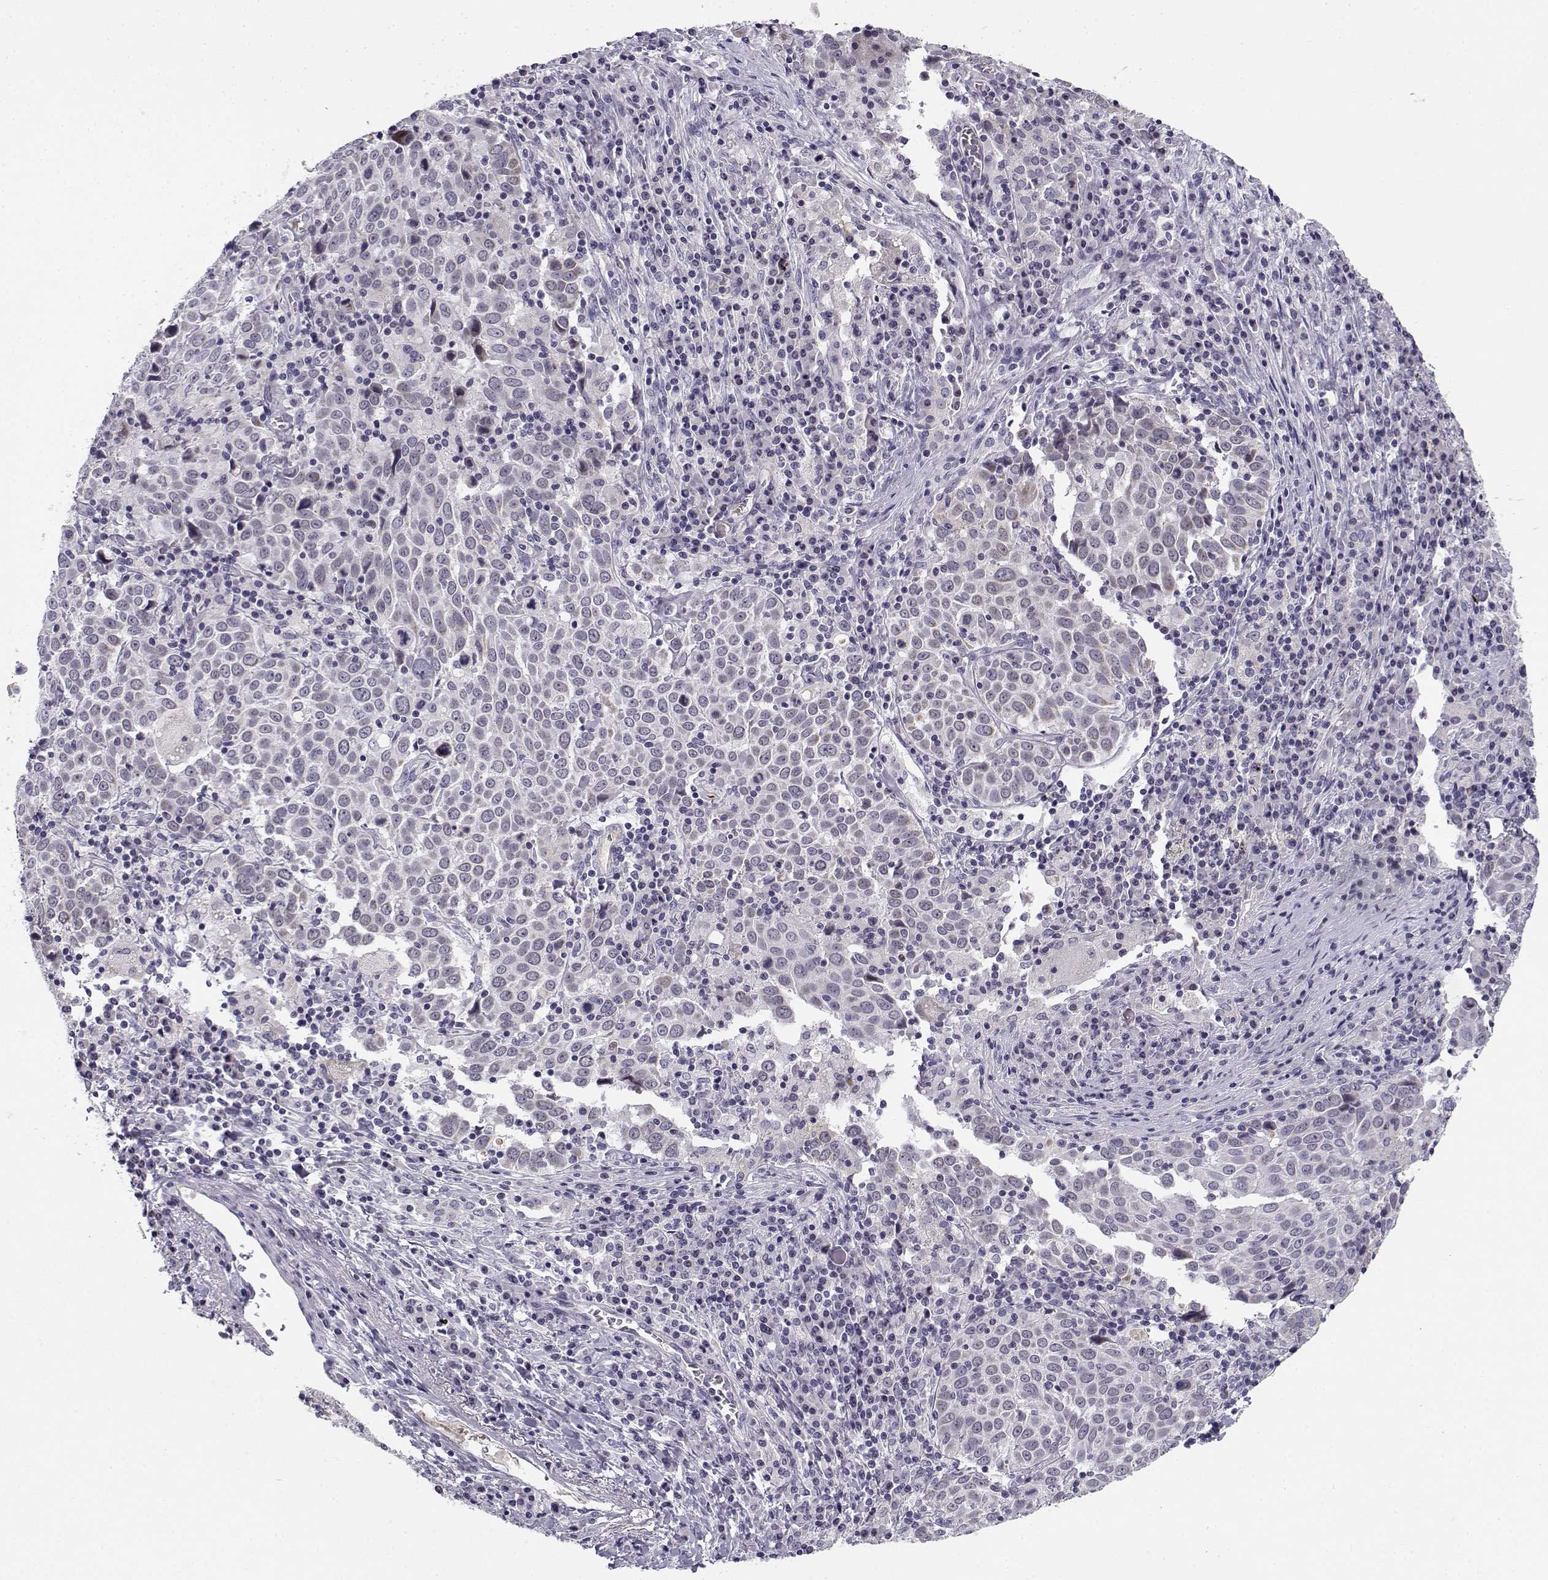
{"staining": {"intensity": "negative", "quantity": "none", "location": "none"}, "tissue": "lung cancer", "cell_type": "Tumor cells", "image_type": "cancer", "snomed": [{"axis": "morphology", "description": "Squamous cell carcinoma, NOS"}, {"axis": "topography", "description": "Lung"}], "caption": "Protein analysis of lung squamous cell carcinoma exhibits no significant staining in tumor cells.", "gene": "DDX25", "patient": {"sex": "male", "age": 57}}